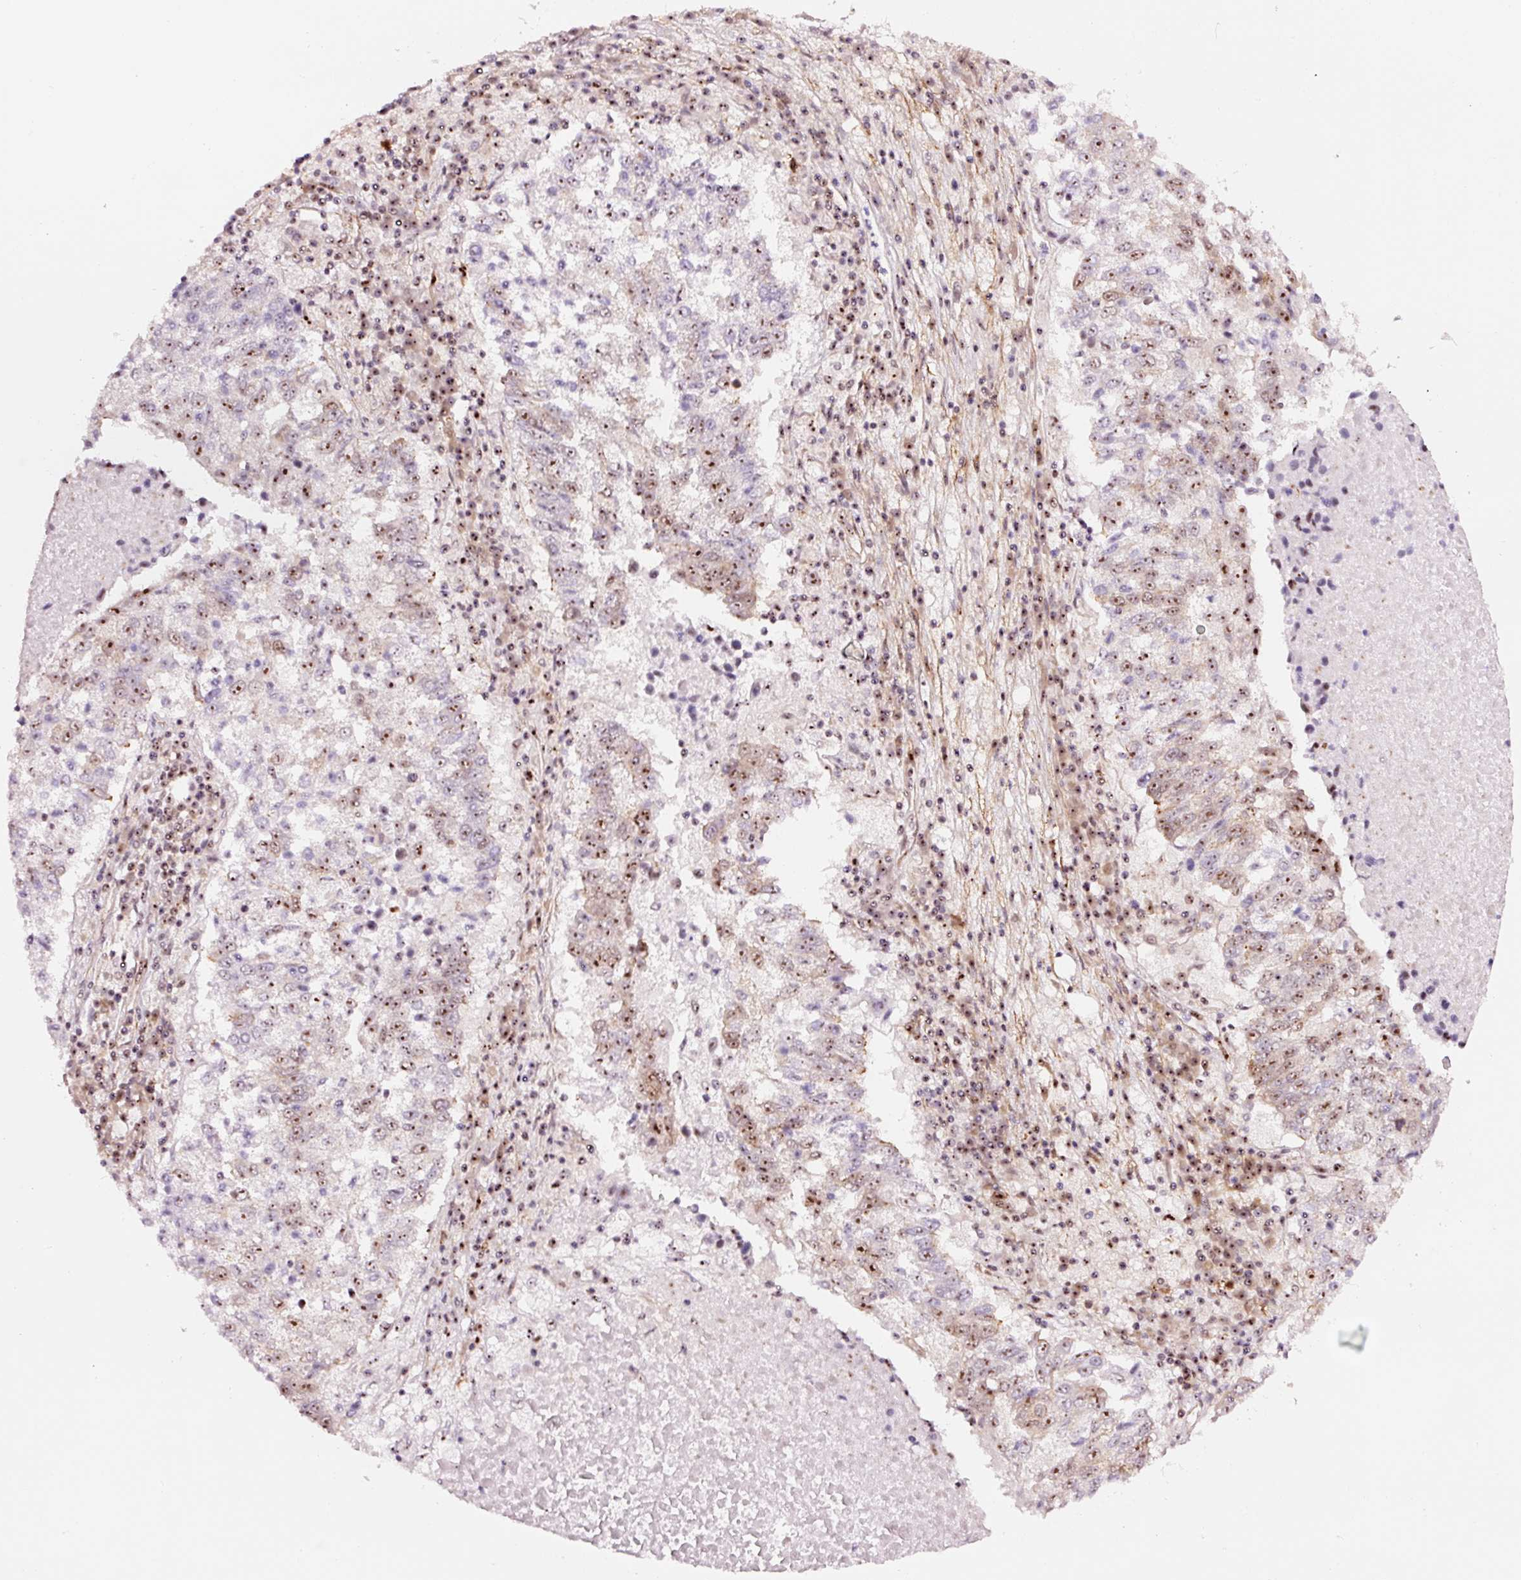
{"staining": {"intensity": "moderate", "quantity": "25%-75%", "location": "nuclear"}, "tissue": "lung cancer", "cell_type": "Tumor cells", "image_type": "cancer", "snomed": [{"axis": "morphology", "description": "Squamous cell carcinoma, NOS"}, {"axis": "topography", "description": "Lung"}], "caption": "High-magnification brightfield microscopy of lung cancer (squamous cell carcinoma) stained with DAB (3,3'-diaminobenzidine) (brown) and counterstained with hematoxylin (blue). tumor cells exhibit moderate nuclear expression is present in about25%-75% of cells. (DAB (3,3'-diaminobenzidine) = brown stain, brightfield microscopy at high magnification).", "gene": "GNL3", "patient": {"sex": "male", "age": 73}}